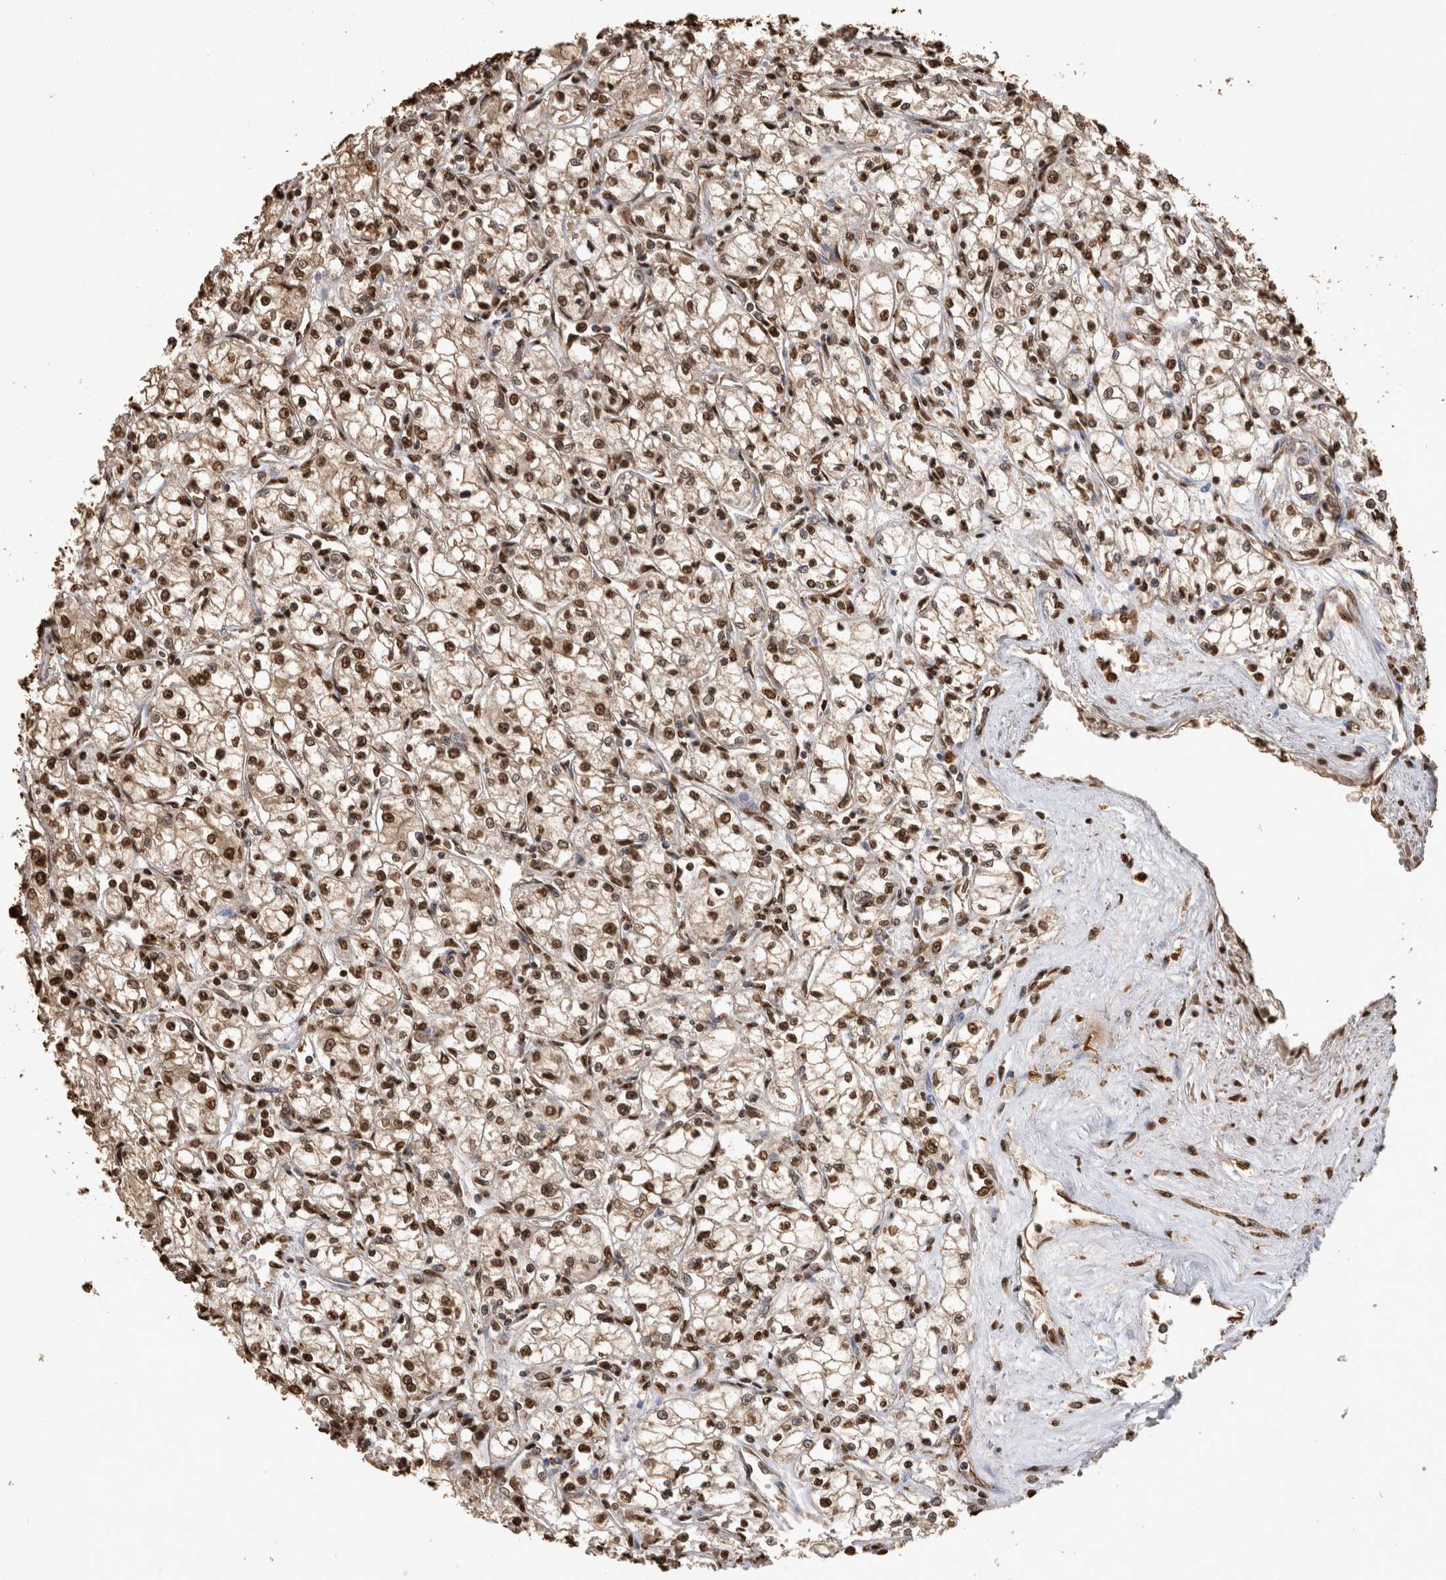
{"staining": {"intensity": "strong", "quantity": ">75%", "location": "nuclear"}, "tissue": "renal cancer", "cell_type": "Tumor cells", "image_type": "cancer", "snomed": [{"axis": "morphology", "description": "Normal tissue, NOS"}, {"axis": "morphology", "description": "Adenocarcinoma, NOS"}, {"axis": "topography", "description": "Kidney"}], "caption": "Immunohistochemical staining of renal cancer (adenocarcinoma) shows high levels of strong nuclear protein staining in approximately >75% of tumor cells.", "gene": "OAS2", "patient": {"sex": "male", "age": 59}}